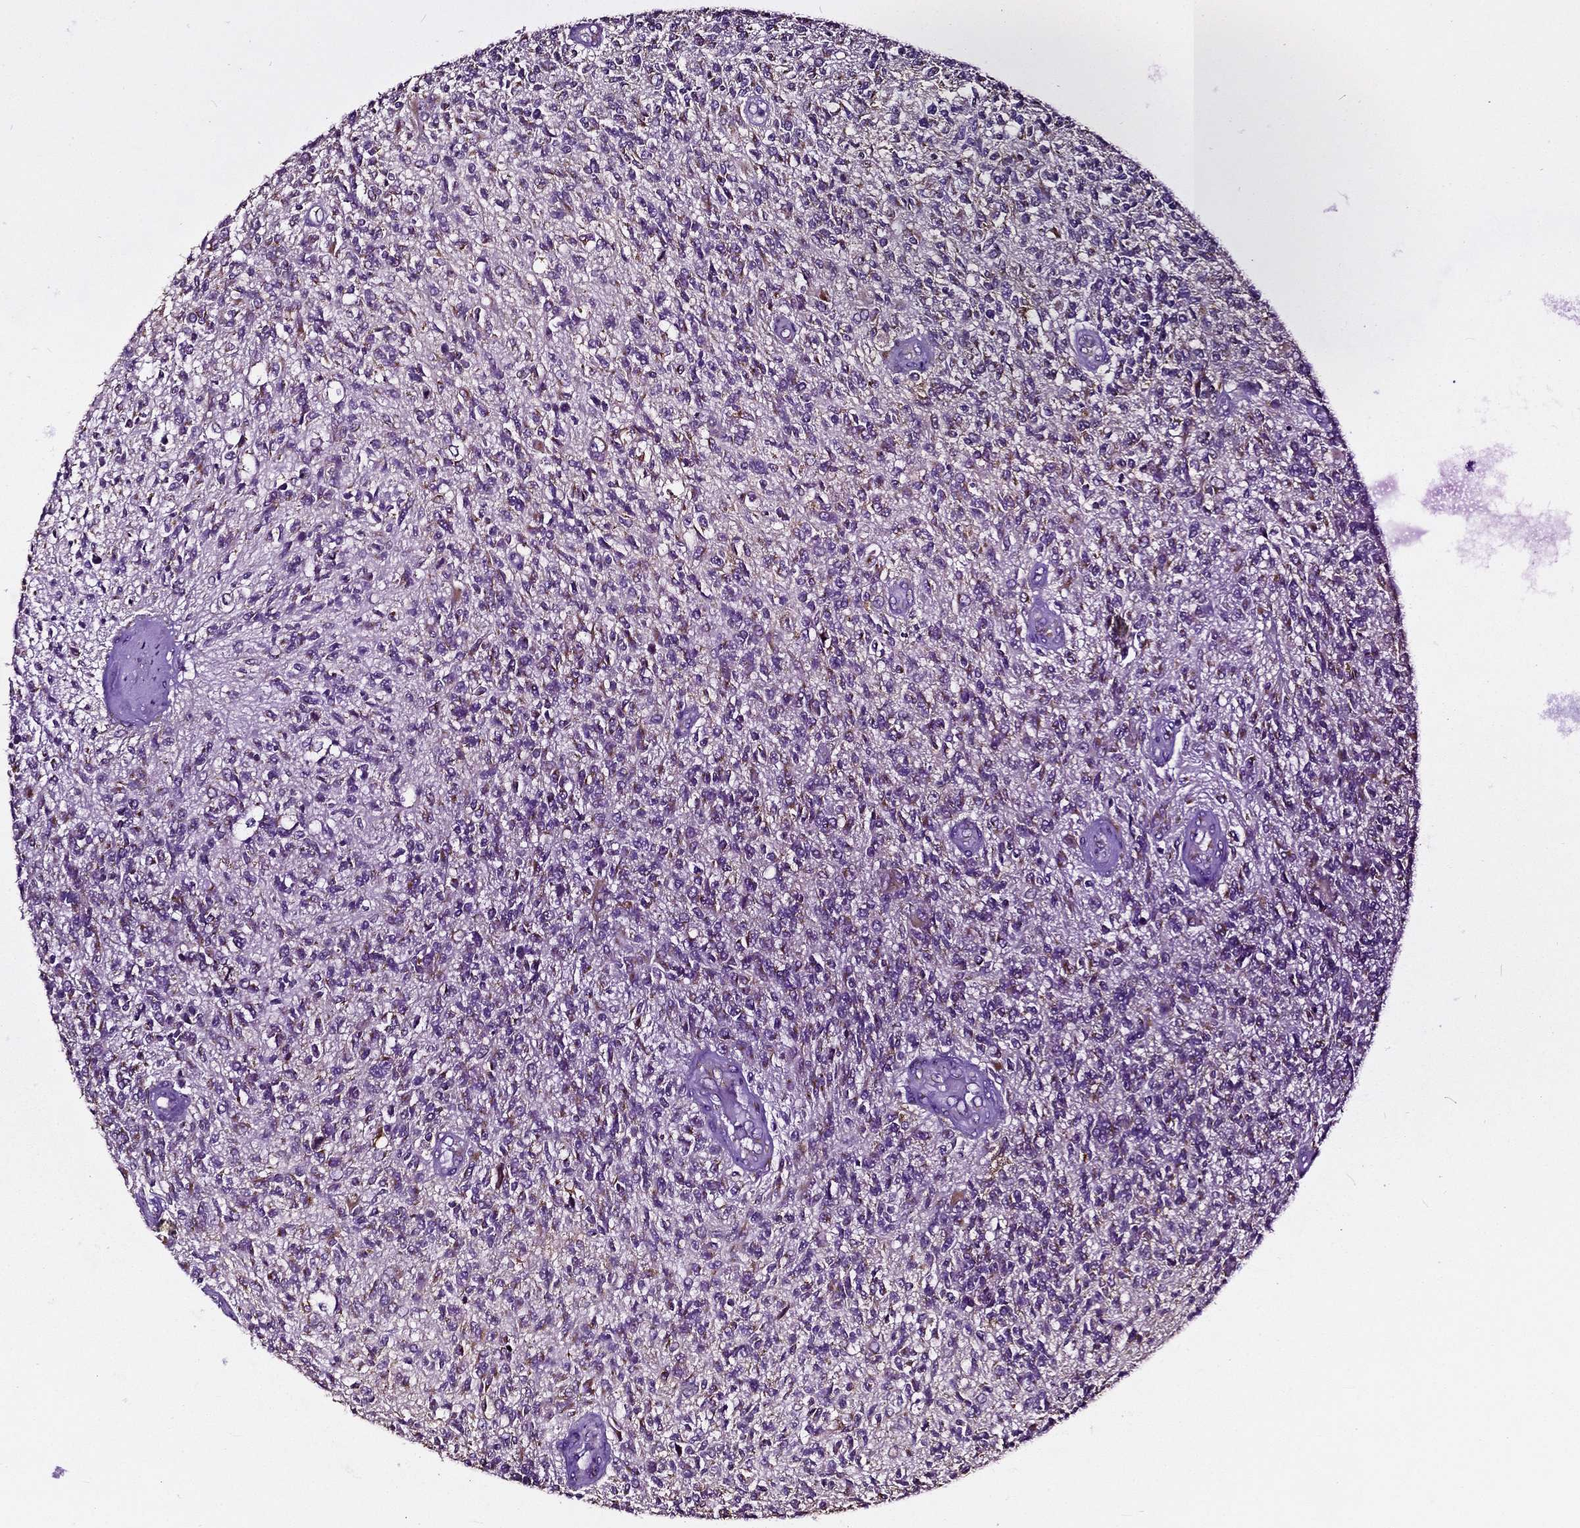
{"staining": {"intensity": "moderate", "quantity": "<25%", "location": "cytoplasmic/membranous"}, "tissue": "glioma", "cell_type": "Tumor cells", "image_type": "cancer", "snomed": [{"axis": "morphology", "description": "Glioma, malignant, High grade"}, {"axis": "topography", "description": "Brain"}], "caption": "Immunohistochemical staining of glioma reveals moderate cytoplasmic/membranous protein positivity in approximately <25% of tumor cells.", "gene": "TICAM1", "patient": {"sex": "male", "age": 56}}